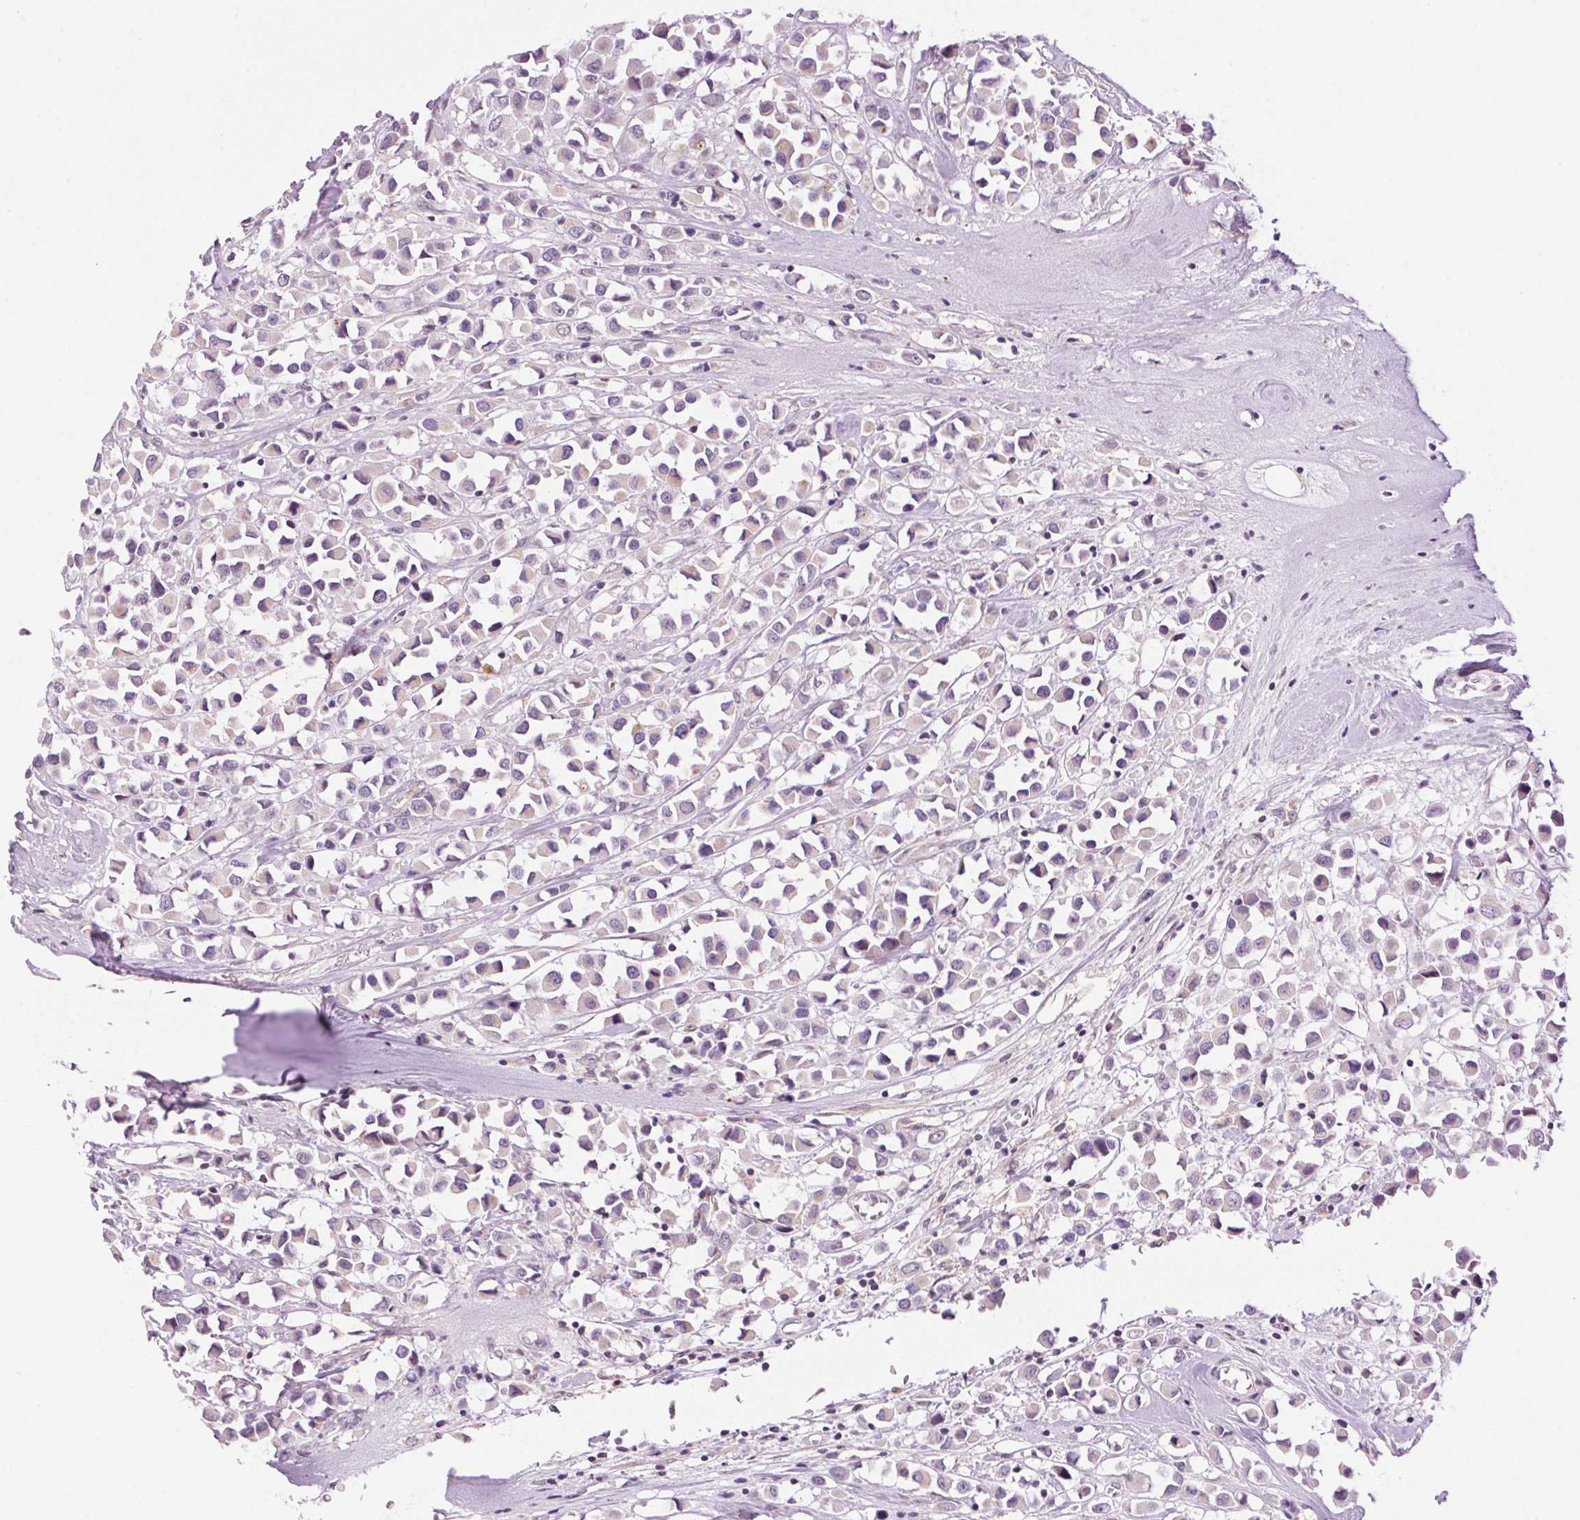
{"staining": {"intensity": "negative", "quantity": "none", "location": "none"}, "tissue": "breast cancer", "cell_type": "Tumor cells", "image_type": "cancer", "snomed": [{"axis": "morphology", "description": "Duct carcinoma"}, {"axis": "topography", "description": "Breast"}], "caption": "High power microscopy photomicrograph of an immunohistochemistry histopathology image of breast invasive ductal carcinoma, revealing no significant positivity in tumor cells.", "gene": "SMIM13", "patient": {"sex": "female", "age": 61}}